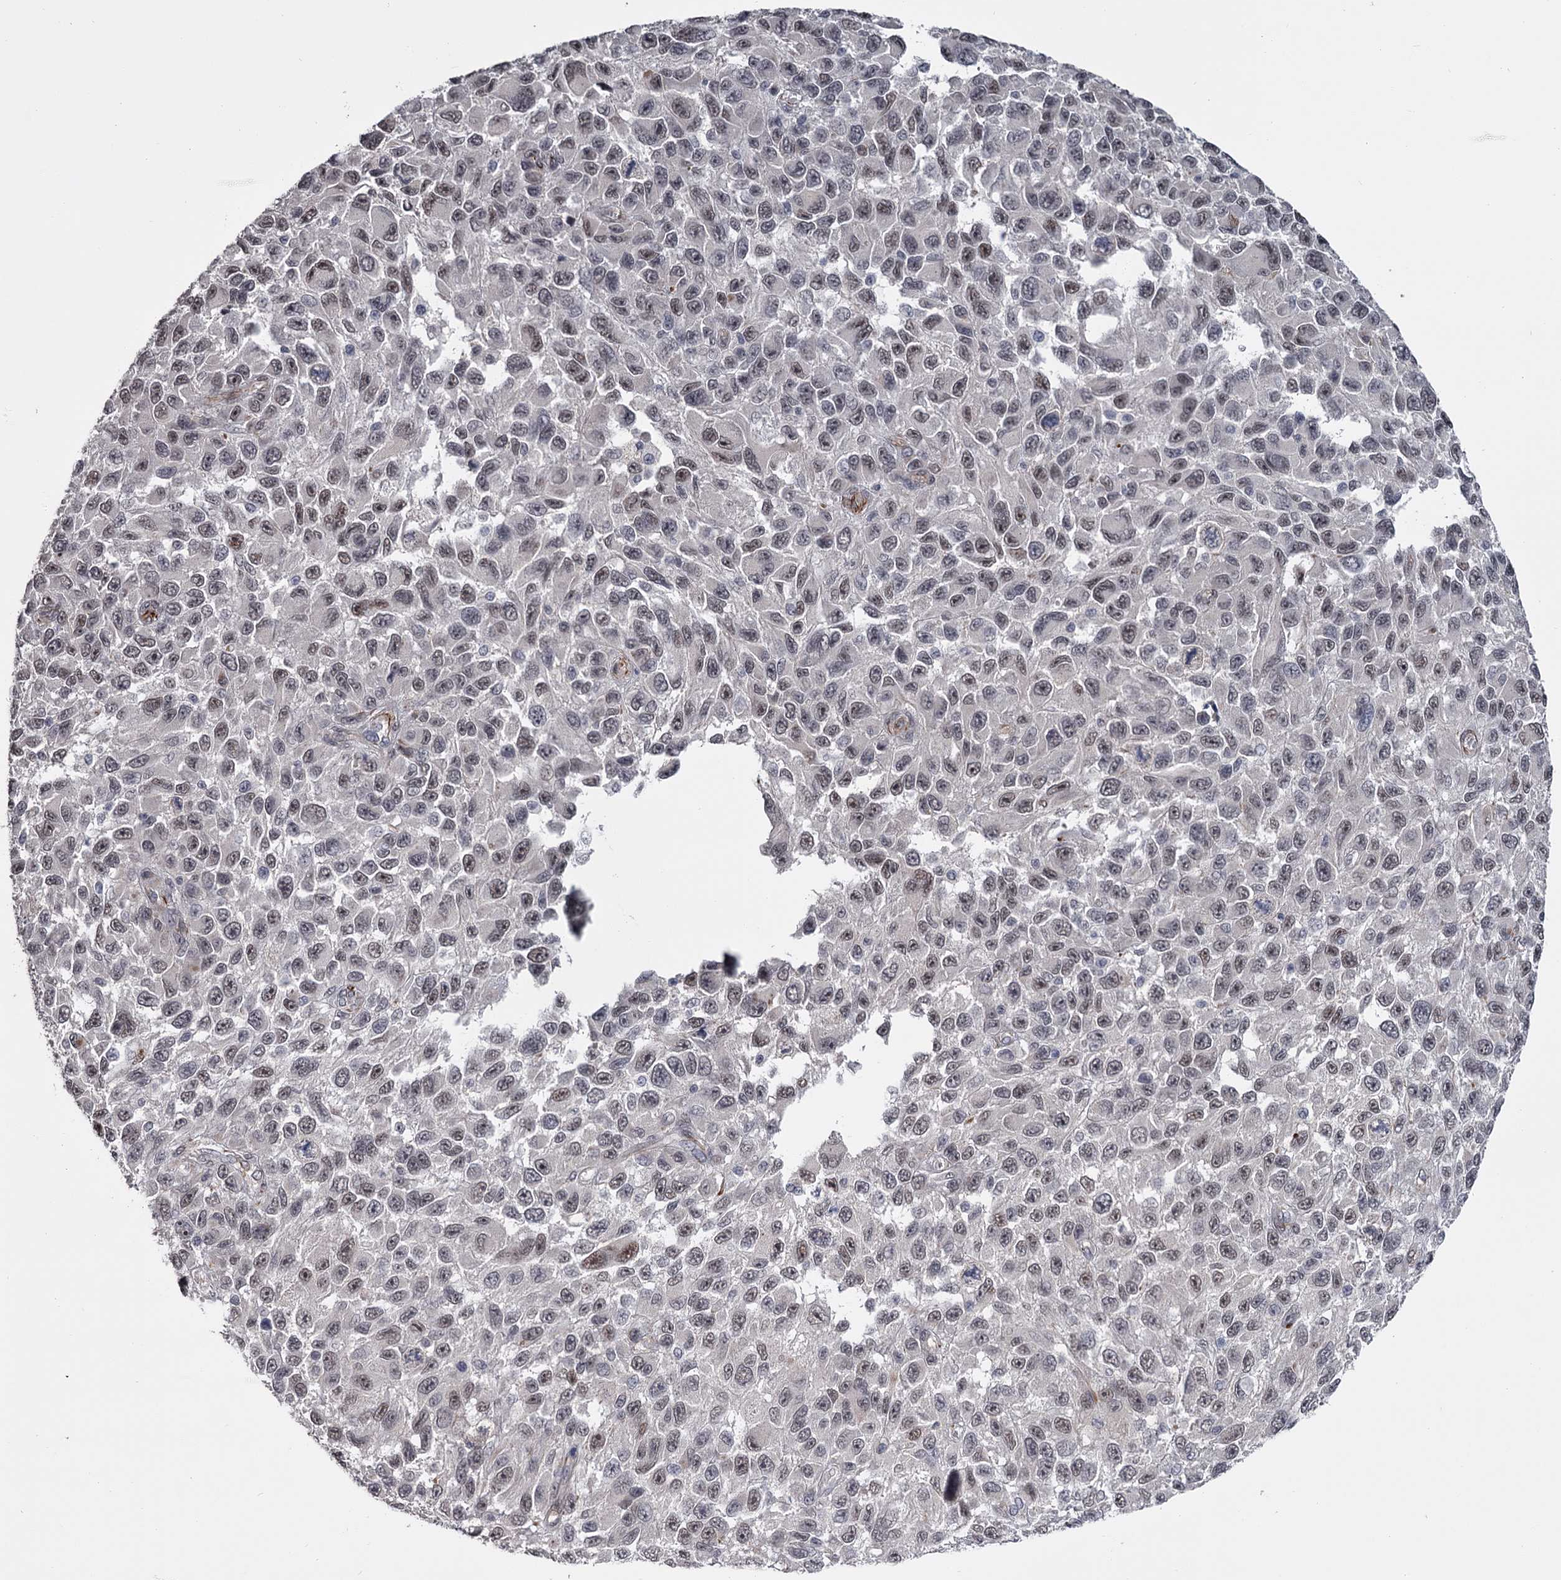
{"staining": {"intensity": "weak", "quantity": ">75%", "location": "nuclear"}, "tissue": "melanoma", "cell_type": "Tumor cells", "image_type": "cancer", "snomed": [{"axis": "morphology", "description": "Malignant melanoma, NOS"}, {"axis": "topography", "description": "Skin"}], "caption": "Protein staining shows weak nuclear staining in approximately >75% of tumor cells in malignant melanoma.", "gene": "PRPF40B", "patient": {"sex": "female", "age": 96}}